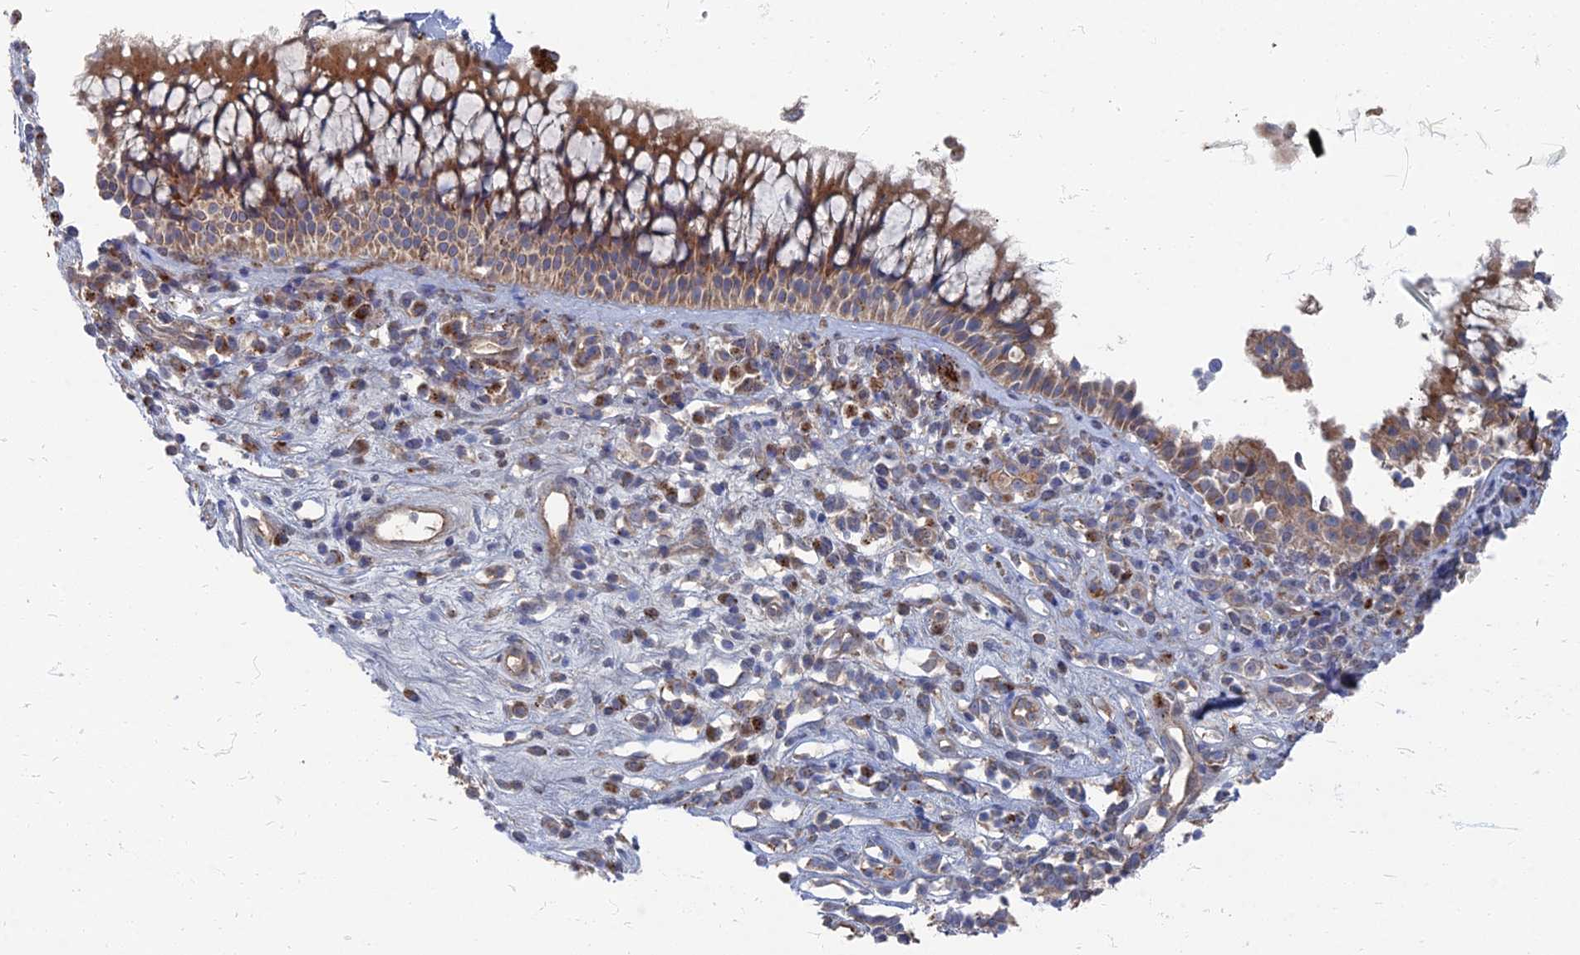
{"staining": {"intensity": "moderate", "quantity": ">75%", "location": "cytoplasmic/membranous"}, "tissue": "nasopharynx", "cell_type": "Respiratory epithelial cells", "image_type": "normal", "snomed": [{"axis": "morphology", "description": "Normal tissue, NOS"}, {"axis": "morphology", "description": "Inflammation, NOS"}, {"axis": "morphology", "description": "Malignant melanoma, Metastatic site"}, {"axis": "topography", "description": "Nasopharynx"}], "caption": "This micrograph exhibits normal nasopharynx stained with immunohistochemistry to label a protein in brown. The cytoplasmic/membranous of respiratory epithelial cells show moderate positivity for the protein. Nuclei are counter-stained blue.", "gene": "PPCDC", "patient": {"sex": "male", "age": 70}}